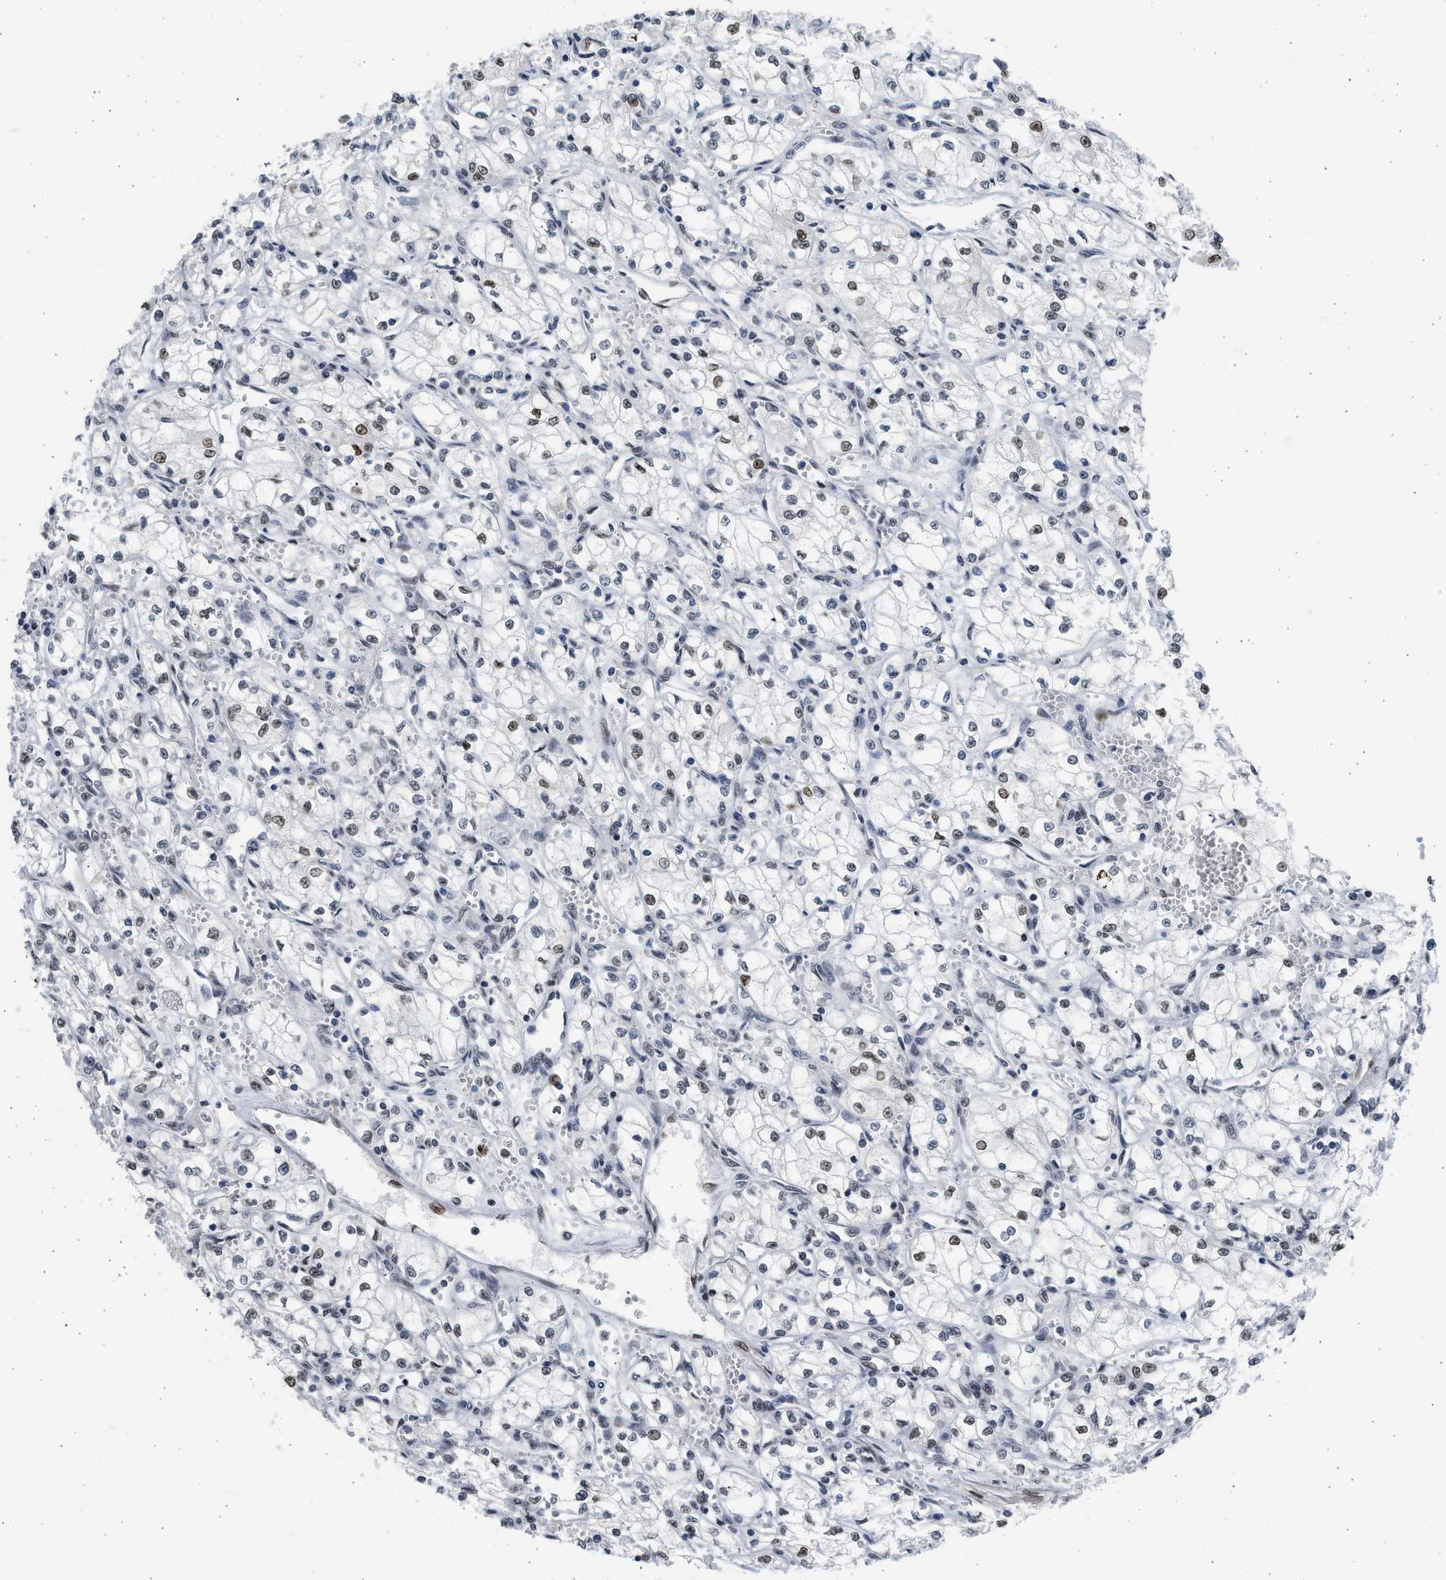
{"staining": {"intensity": "moderate", "quantity": ">75%", "location": "nuclear"}, "tissue": "renal cancer", "cell_type": "Tumor cells", "image_type": "cancer", "snomed": [{"axis": "morphology", "description": "Normal tissue, NOS"}, {"axis": "morphology", "description": "Adenocarcinoma, NOS"}, {"axis": "topography", "description": "Kidney"}], "caption": "This is an image of immunohistochemistry (IHC) staining of renal cancer (adenocarcinoma), which shows moderate staining in the nuclear of tumor cells.", "gene": "HMGN3", "patient": {"sex": "male", "age": 59}}